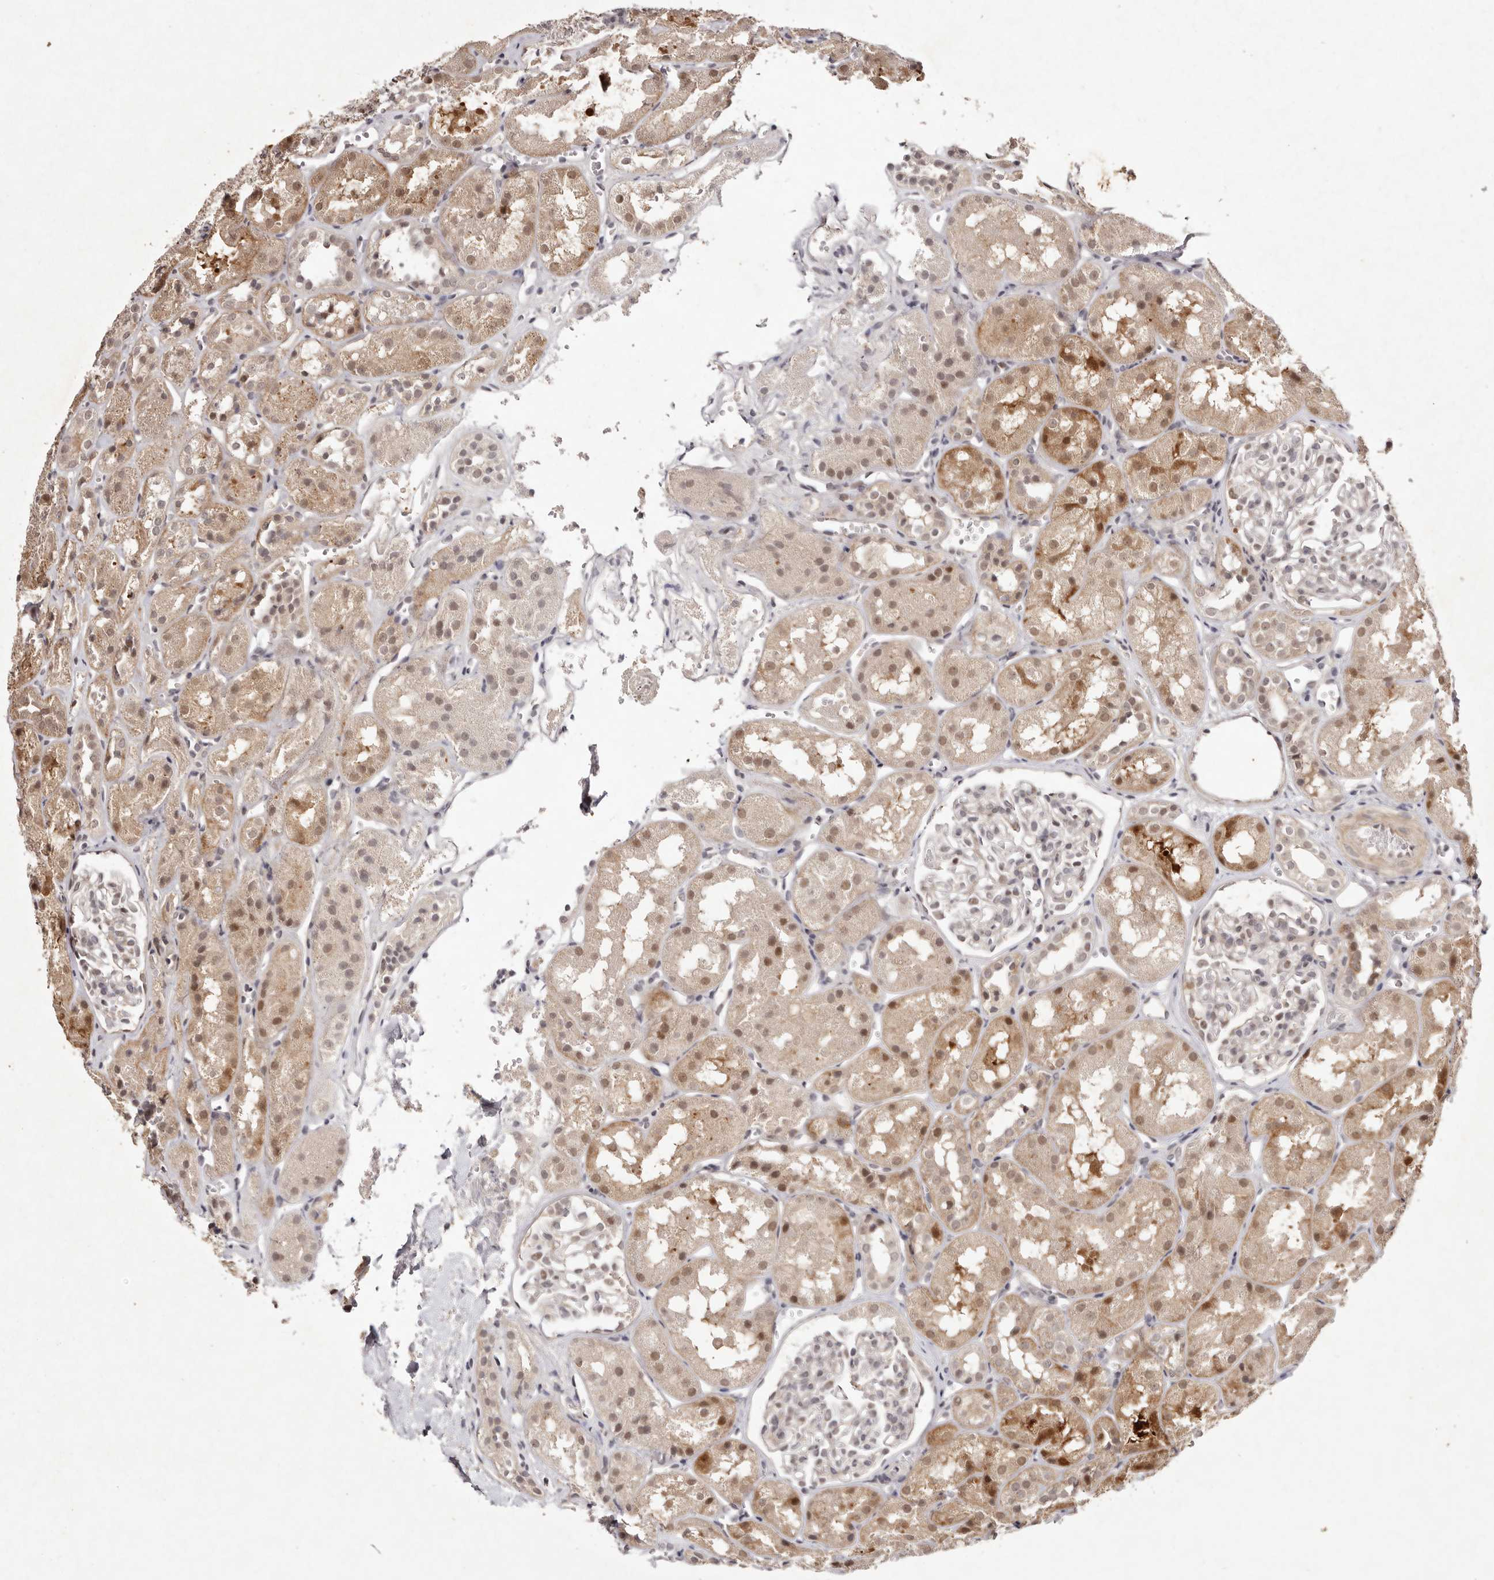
{"staining": {"intensity": "weak", "quantity": "25%-75%", "location": "nuclear"}, "tissue": "kidney", "cell_type": "Cells in glomeruli", "image_type": "normal", "snomed": [{"axis": "morphology", "description": "Normal tissue, NOS"}, {"axis": "topography", "description": "Kidney"}], "caption": "Protein staining of unremarkable kidney displays weak nuclear positivity in approximately 25%-75% of cells in glomeruli.", "gene": "BUD31", "patient": {"sex": "male", "age": 16}}